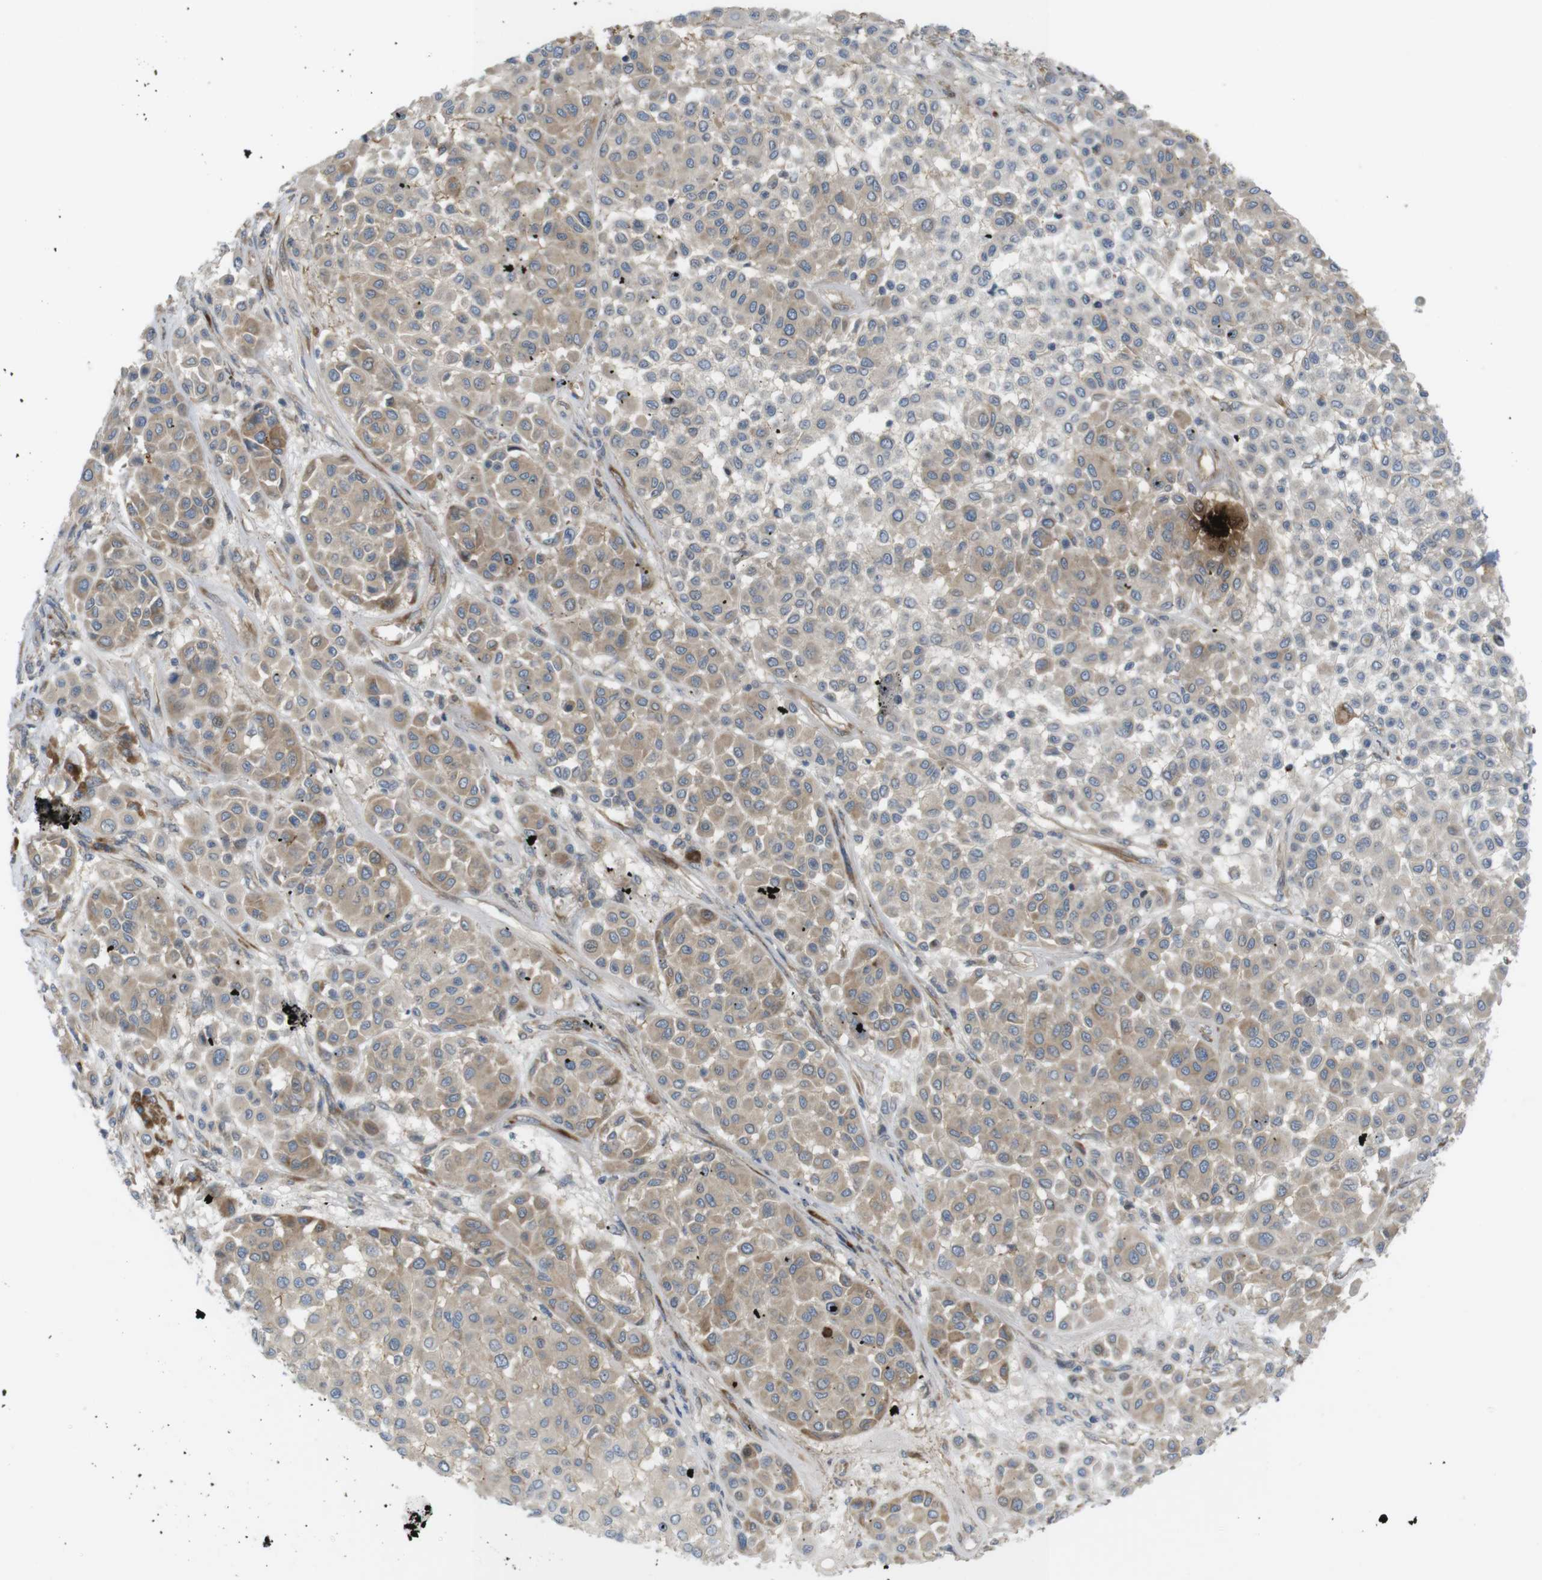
{"staining": {"intensity": "weak", "quantity": ">75%", "location": "cytoplasmic/membranous"}, "tissue": "melanoma", "cell_type": "Tumor cells", "image_type": "cancer", "snomed": [{"axis": "morphology", "description": "Malignant melanoma, Metastatic site"}, {"axis": "topography", "description": "Soft tissue"}], "caption": "Immunohistochemical staining of melanoma reveals weak cytoplasmic/membranous protein positivity in approximately >75% of tumor cells.", "gene": "GJC3", "patient": {"sex": "male", "age": 41}}